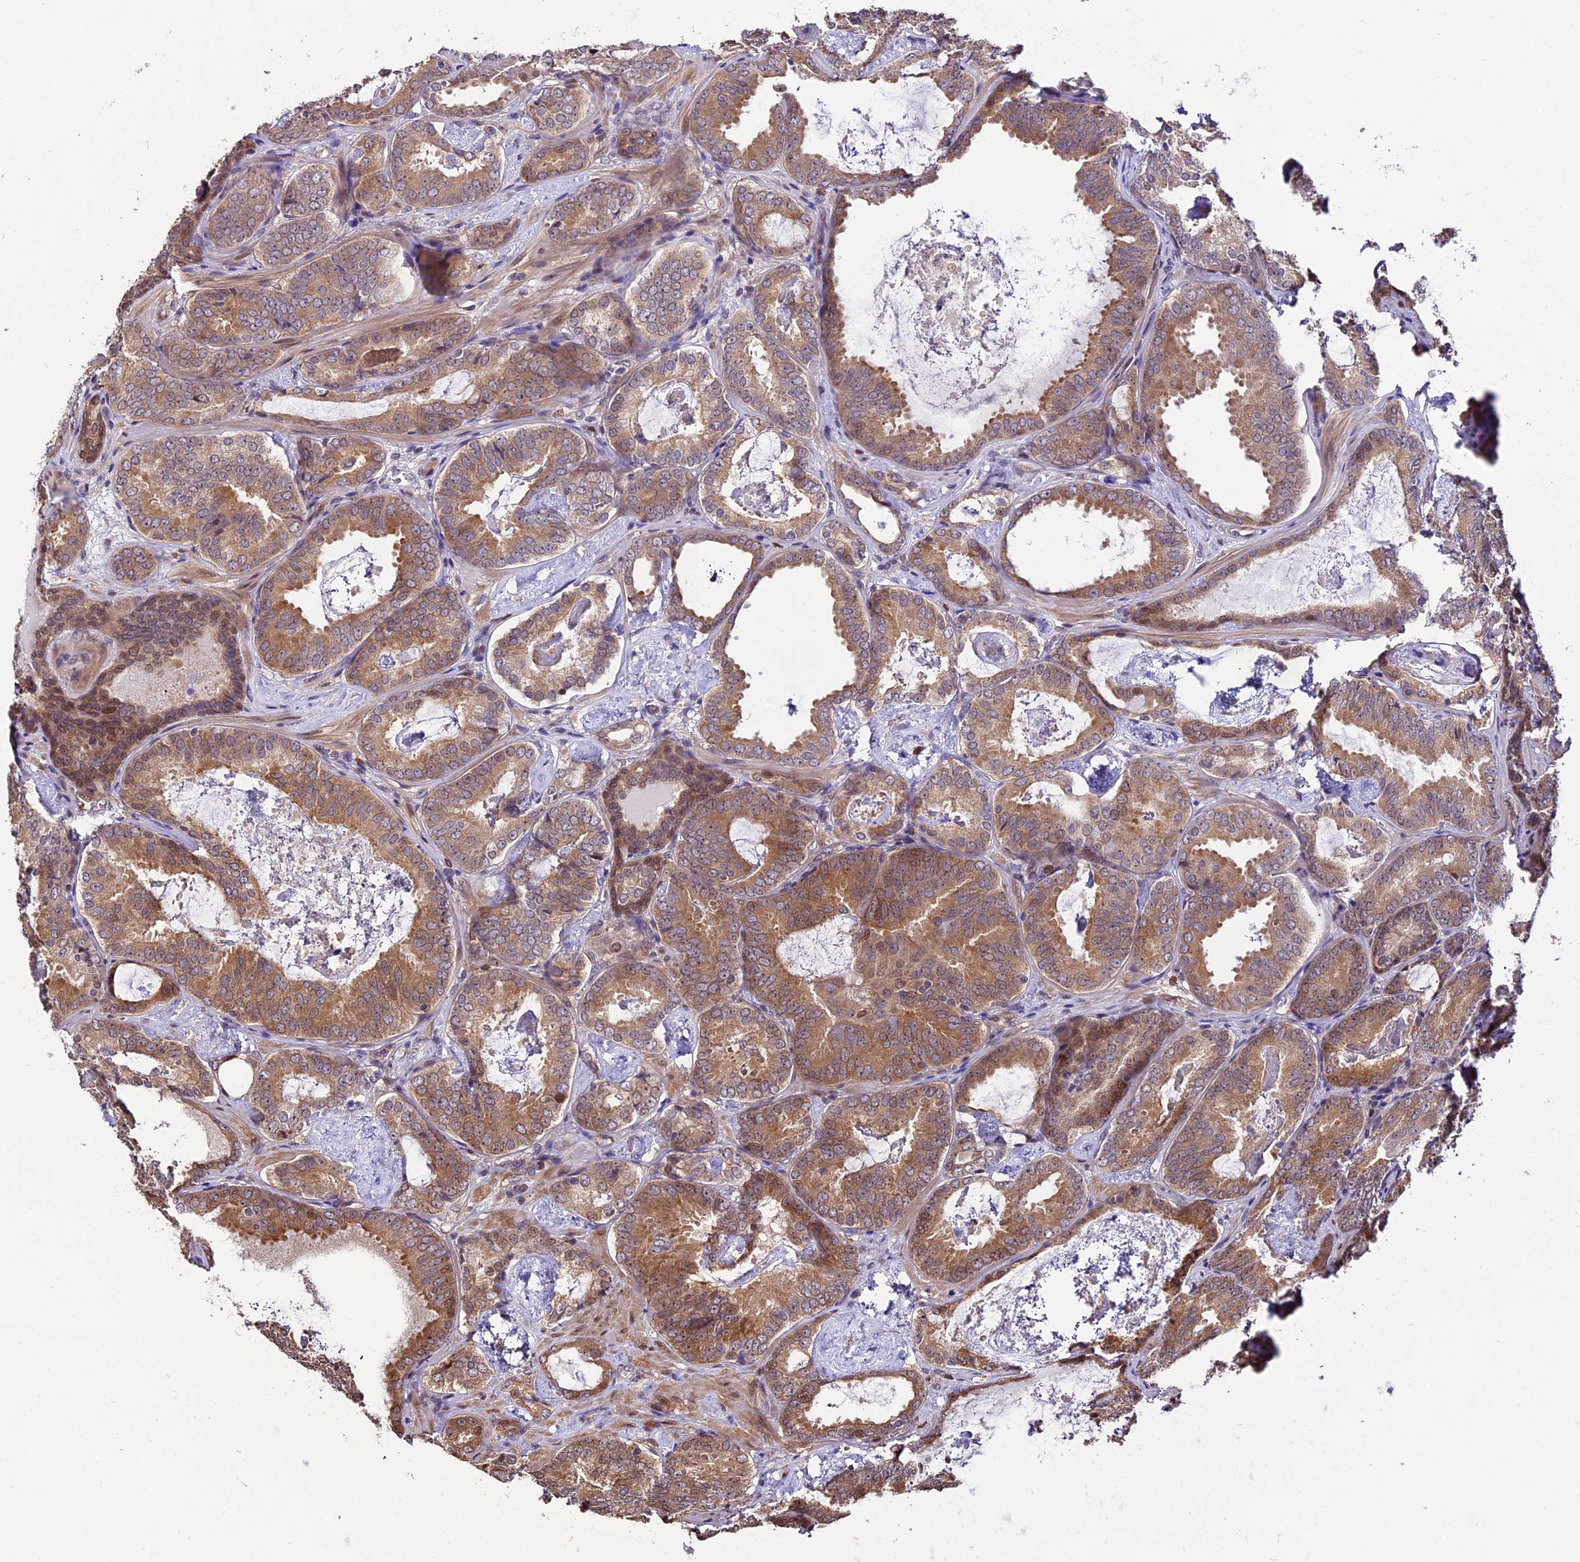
{"staining": {"intensity": "moderate", "quantity": ">75%", "location": "cytoplasmic/membranous"}, "tissue": "prostate cancer", "cell_type": "Tumor cells", "image_type": "cancer", "snomed": [{"axis": "morphology", "description": "Adenocarcinoma, Low grade"}, {"axis": "topography", "description": "Prostate"}], "caption": "An immunohistochemistry histopathology image of tumor tissue is shown. Protein staining in brown labels moderate cytoplasmic/membranous positivity in prostate adenocarcinoma (low-grade) within tumor cells.", "gene": "HERPUD1", "patient": {"sex": "male", "age": 60}}